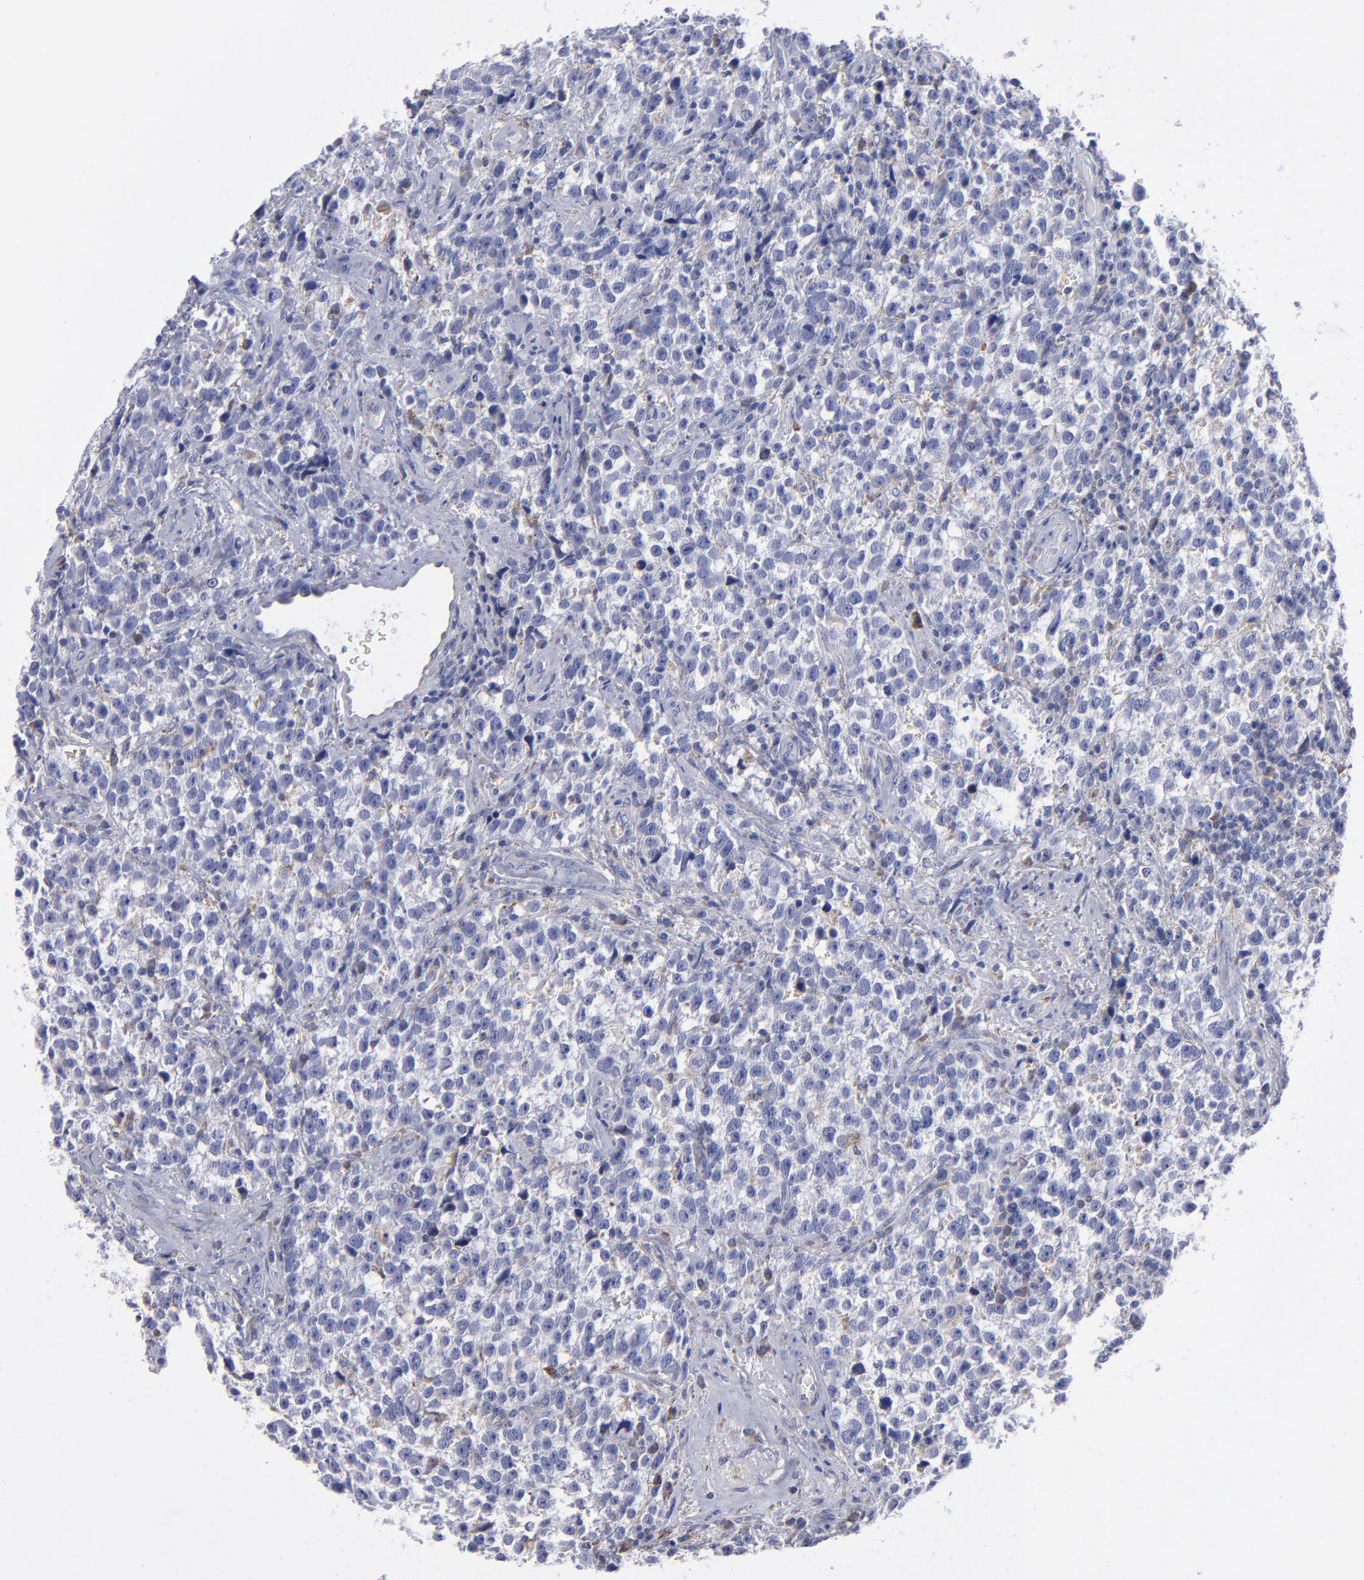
{"staining": {"intensity": "weak", "quantity": "<25%", "location": "cytoplasmic/membranous"}, "tissue": "testis cancer", "cell_type": "Tumor cells", "image_type": "cancer", "snomed": [{"axis": "morphology", "description": "Seminoma, NOS"}, {"axis": "topography", "description": "Testis"}], "caption": "Testis seminoma was stained to show a protein in brown. There is no significant positivity in tumor cells.", "gene": "MFGE8", "patient": {"sex": "male", "age": 38}}